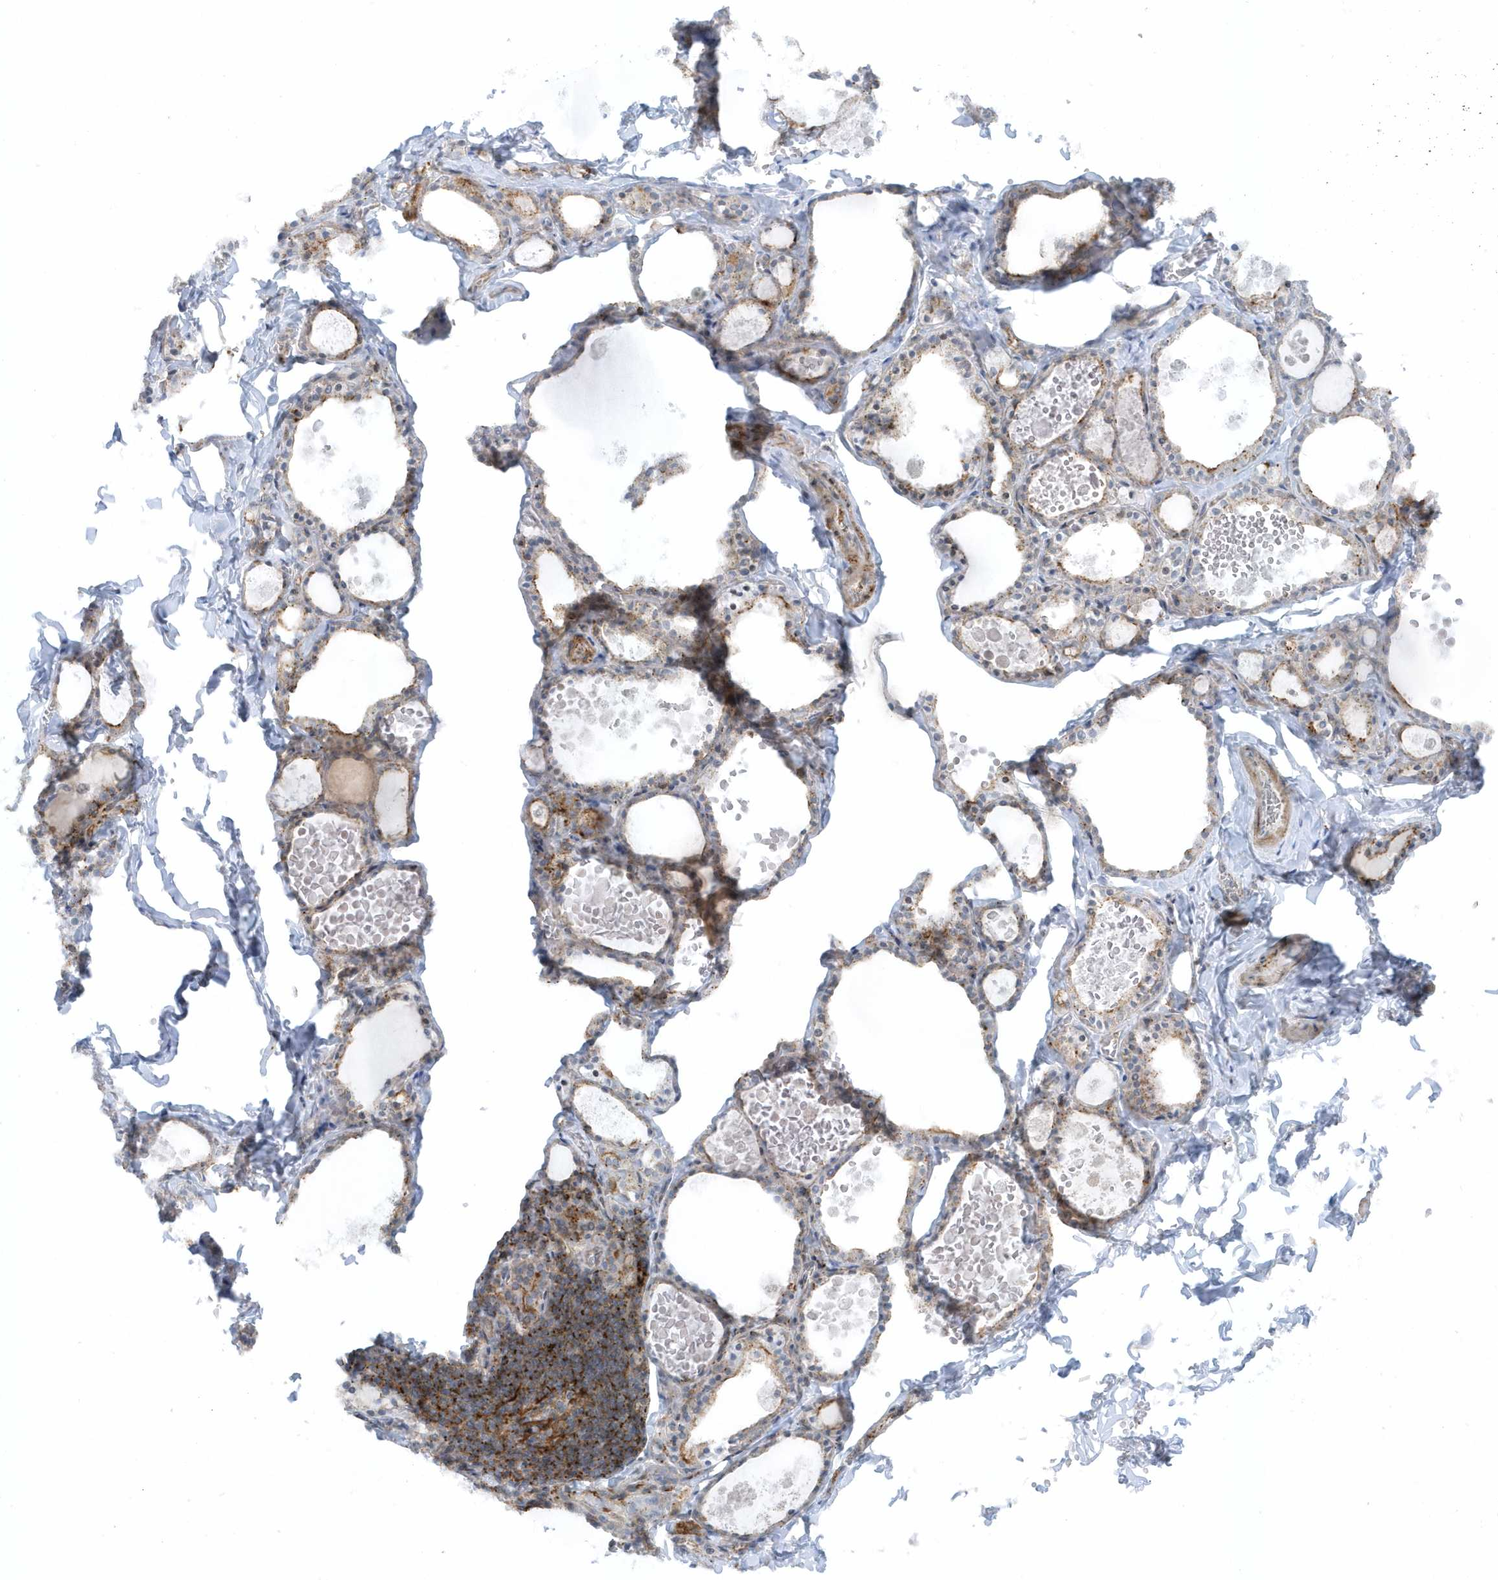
{"staining": {"intensity": "moderate", "quantity": "<25%", "location": "cytoplasmic/membranous"}, "tissue": "thyroid gland", "cell_type": "Glandular cells", "image_type": "normal", "snomed": [{"axis": "morphology", "description": "Normal tissue, NOS"}, {"axis": "topography", "description": "Thyroid gland"}], "caption": "Immunohistochemical staining of unremarkable human thyroid gland reveals moderate cytoplasmic/membranous protein expression in about <25% of glandular cells. Ihc stains the protein in brown and the nuclei are stained blue.", "gene": "CACNB2", "patient": {"sex": "male", "age": 56}}